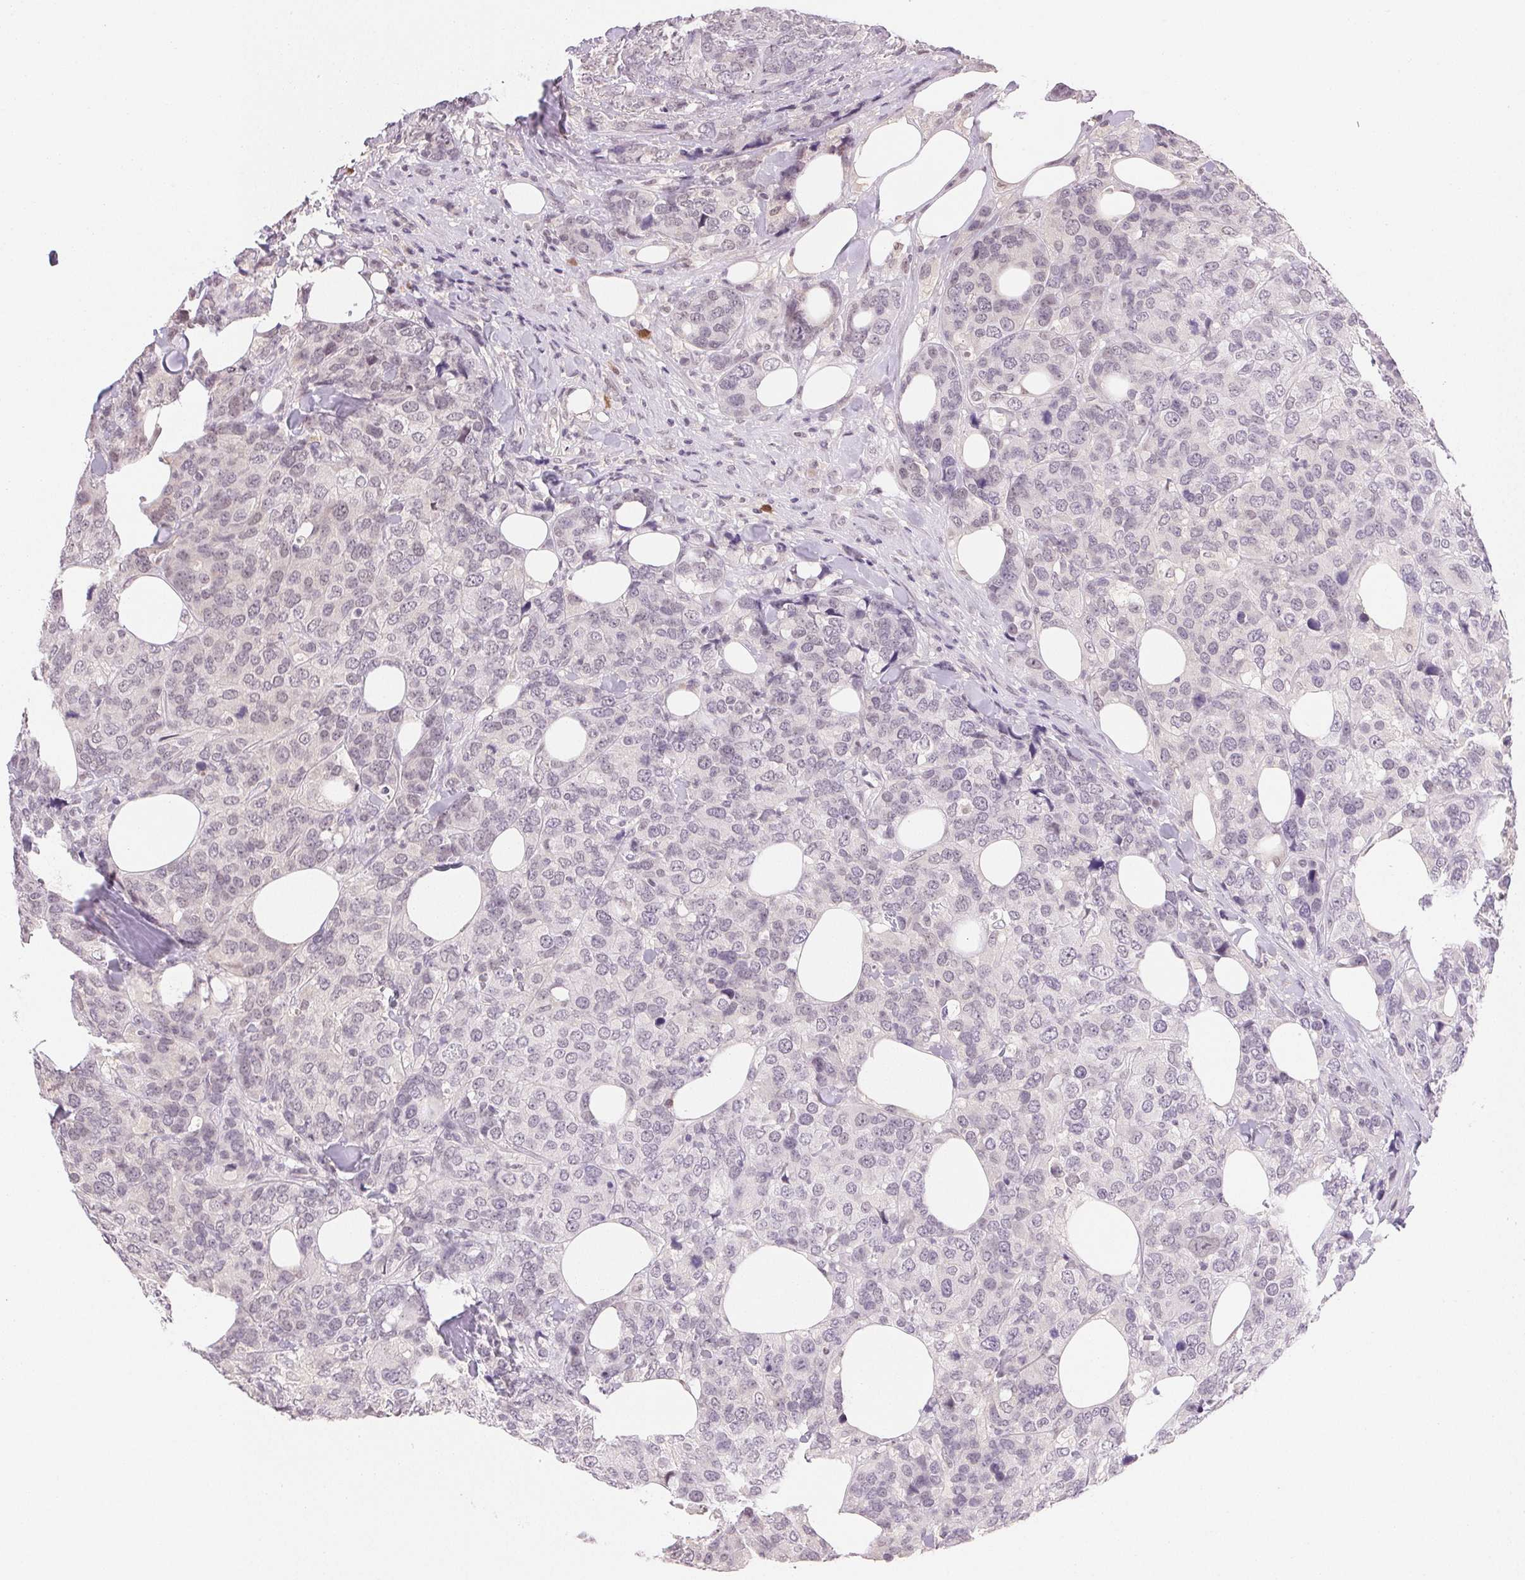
{"staining": {"intensity": "negative", "quantity": "none", "location": "none"}, "tissue": "breast cancer", "cell_type": "Tumor cells", "image_type": "cancer", "snomed": [{"axis": "morphology", "description": "Lobular carcinoma"}, {"axis": "topography", "description": "Breast"}], "caption": "Immunohistochemistry of human breast lobular carcinoma shows no positivity in tumor cells.", "gene": "FNDC4", "patient": {"sex": "female", "age": 59}}